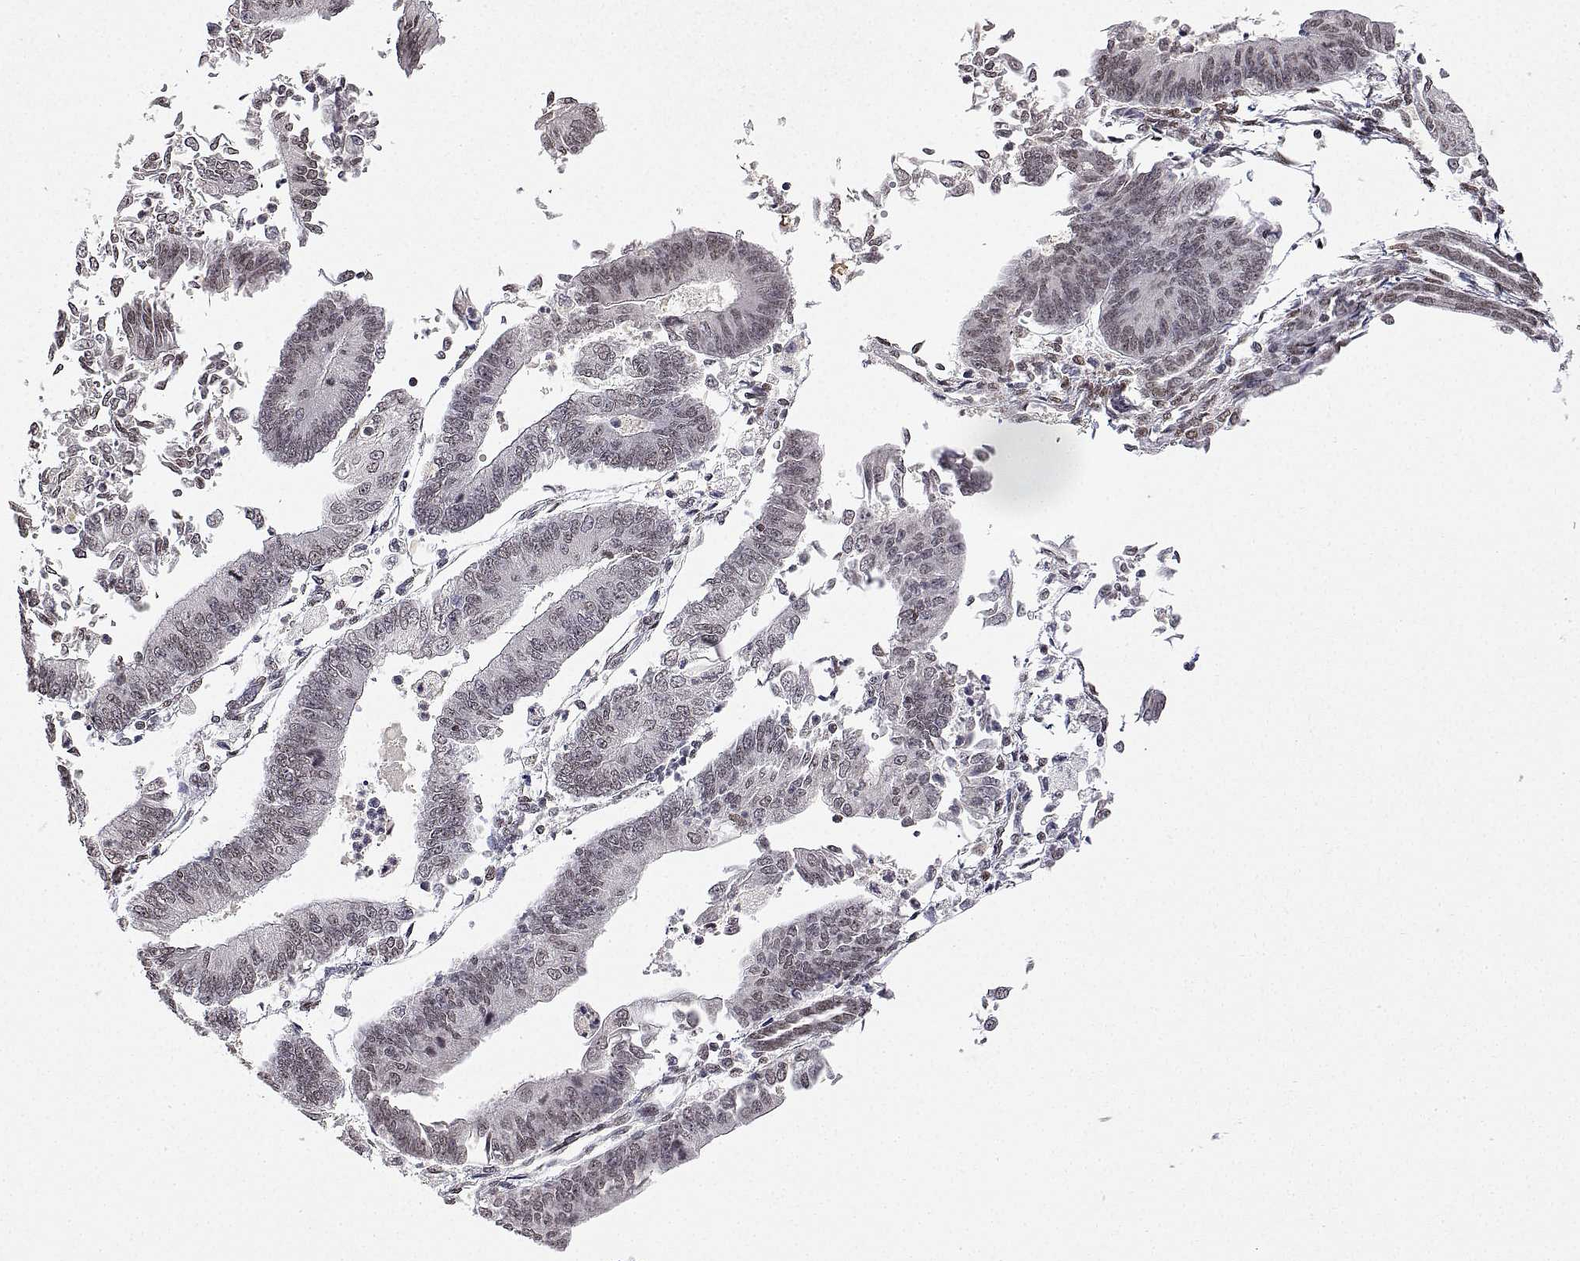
{"staining": {"intensity": "weak", "quantity": ">75%", "location": "nuclear"}, "tissue": "endometrial cancer", "cell_type": "Tumor cells", "image_type": "cancer", "snomed": [{"axis": "morphology", "description": "Adenocarcinoma, NOS"}, {"axis": "topography", "description": "Endometrium"}], "caption": "Tumor cells show low levels of weak nuclear staining in approximately >75% of cells in endometrial cancer. The staining was performed using DAB (3,3'-diaminobenzidine), with brown indicating positive protein expression. Nuclei are stained blue with hematoxylin.", "gene": "XPC", "patient": {"sex": "female", "age": 65}}